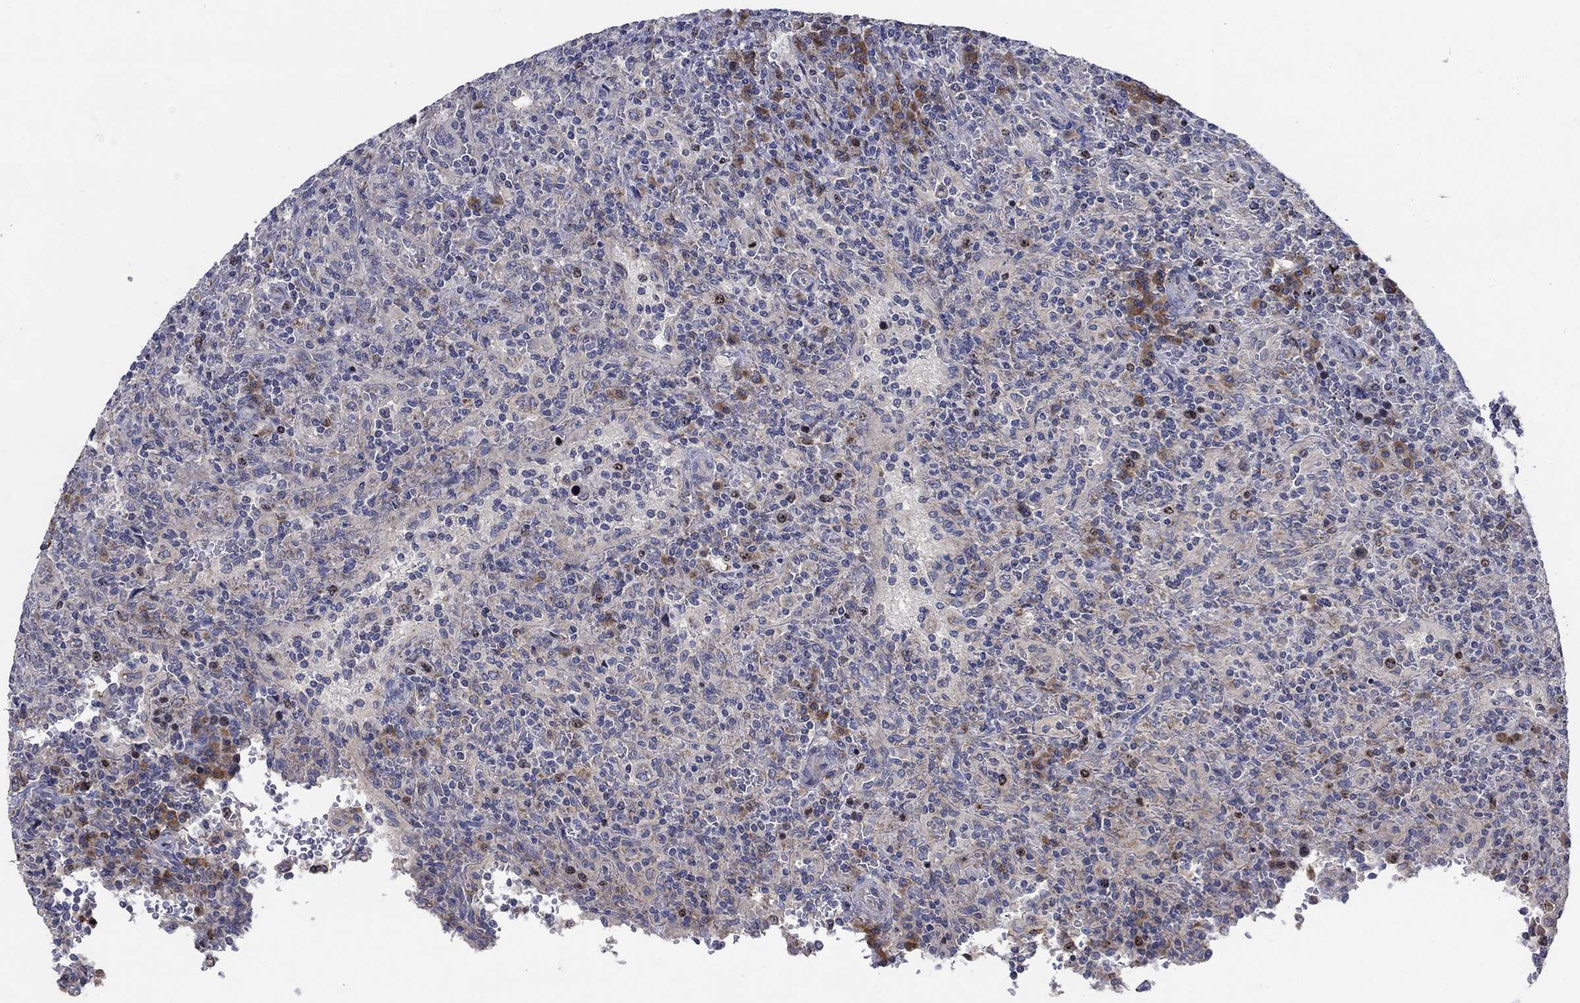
{"staining": {"intensity": "negative", "quantity": "none", "location": "none"}, "tissue": "lymphoma", "cell_type": "Tumor cells", "image_type": "cancer", "snomed": [{"axis": "morphology", "description": "Malignant lymphoma, non-Hodgkin's type, Low grade"}, {"axis": "topography", "description": "Spleen"}], "caption": "Immunohistochemistry micrograph of human malignant lymphoma, non-Hodgkin's type (low-grade) stained for a protein (brown), which exhibits no positivity in tumor cells. (IHC, brightfield microscopy, high magnification).", "gene": "MMP24", "patient": {"sex": "male", "age": 62}}